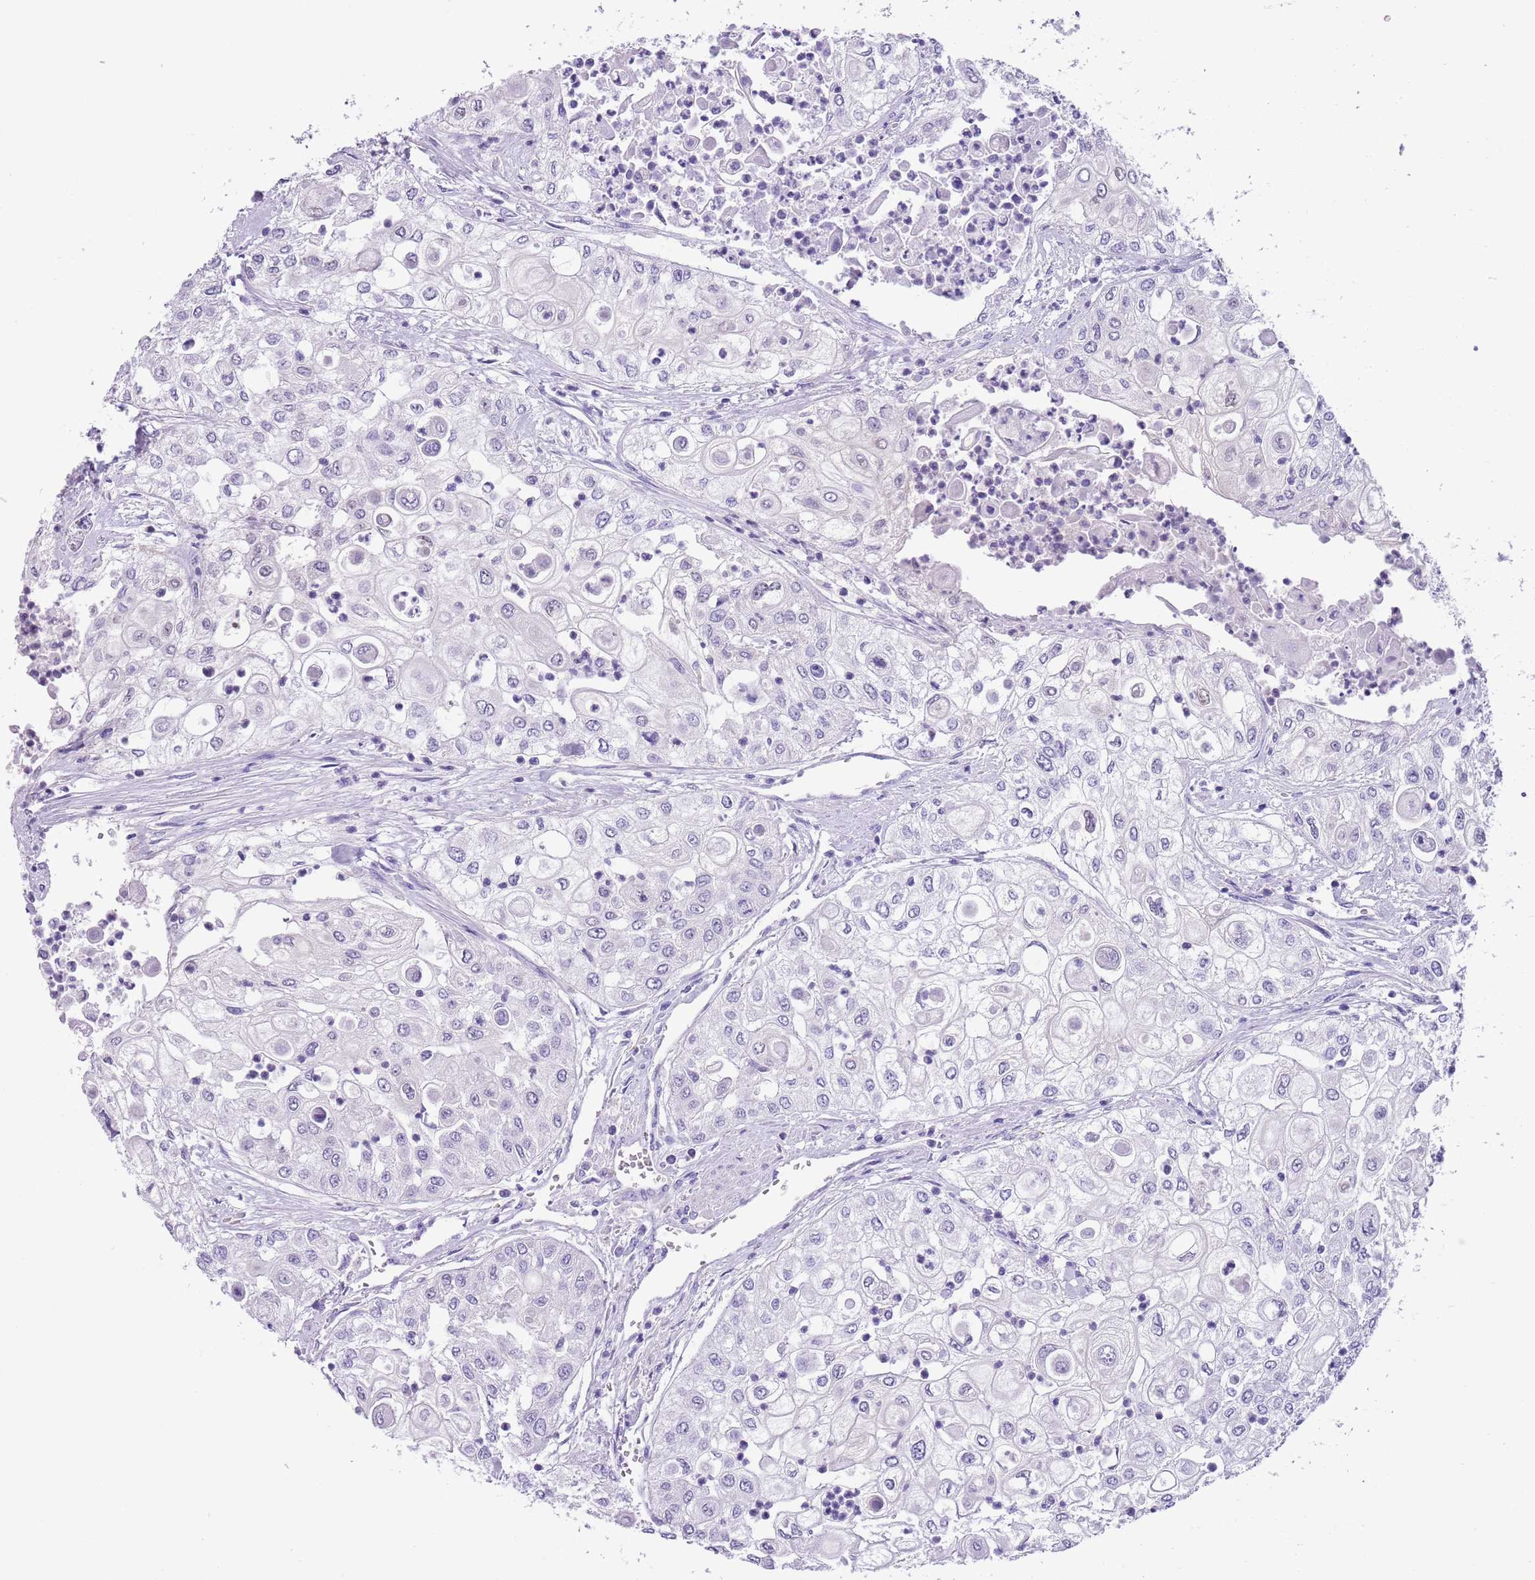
{"staining": {"intensity": "negative", "quantity": "none", "location": "none"}, "tissue": "urothelial cancer", "cell_type": "Tumor cells", "image_type": "cancer", "snomed": [{"axis": "morphology", "description": "Urothelial carcinoma, High grade"}, {"axis": "topography", "description": "Urinary bladder"}], "caption": "The histopathology image demonstrates no staining of tumor cells in urothelial cancer.", "gene": "PFKFB2", "patient": {"sex": "female", "age": 79}}